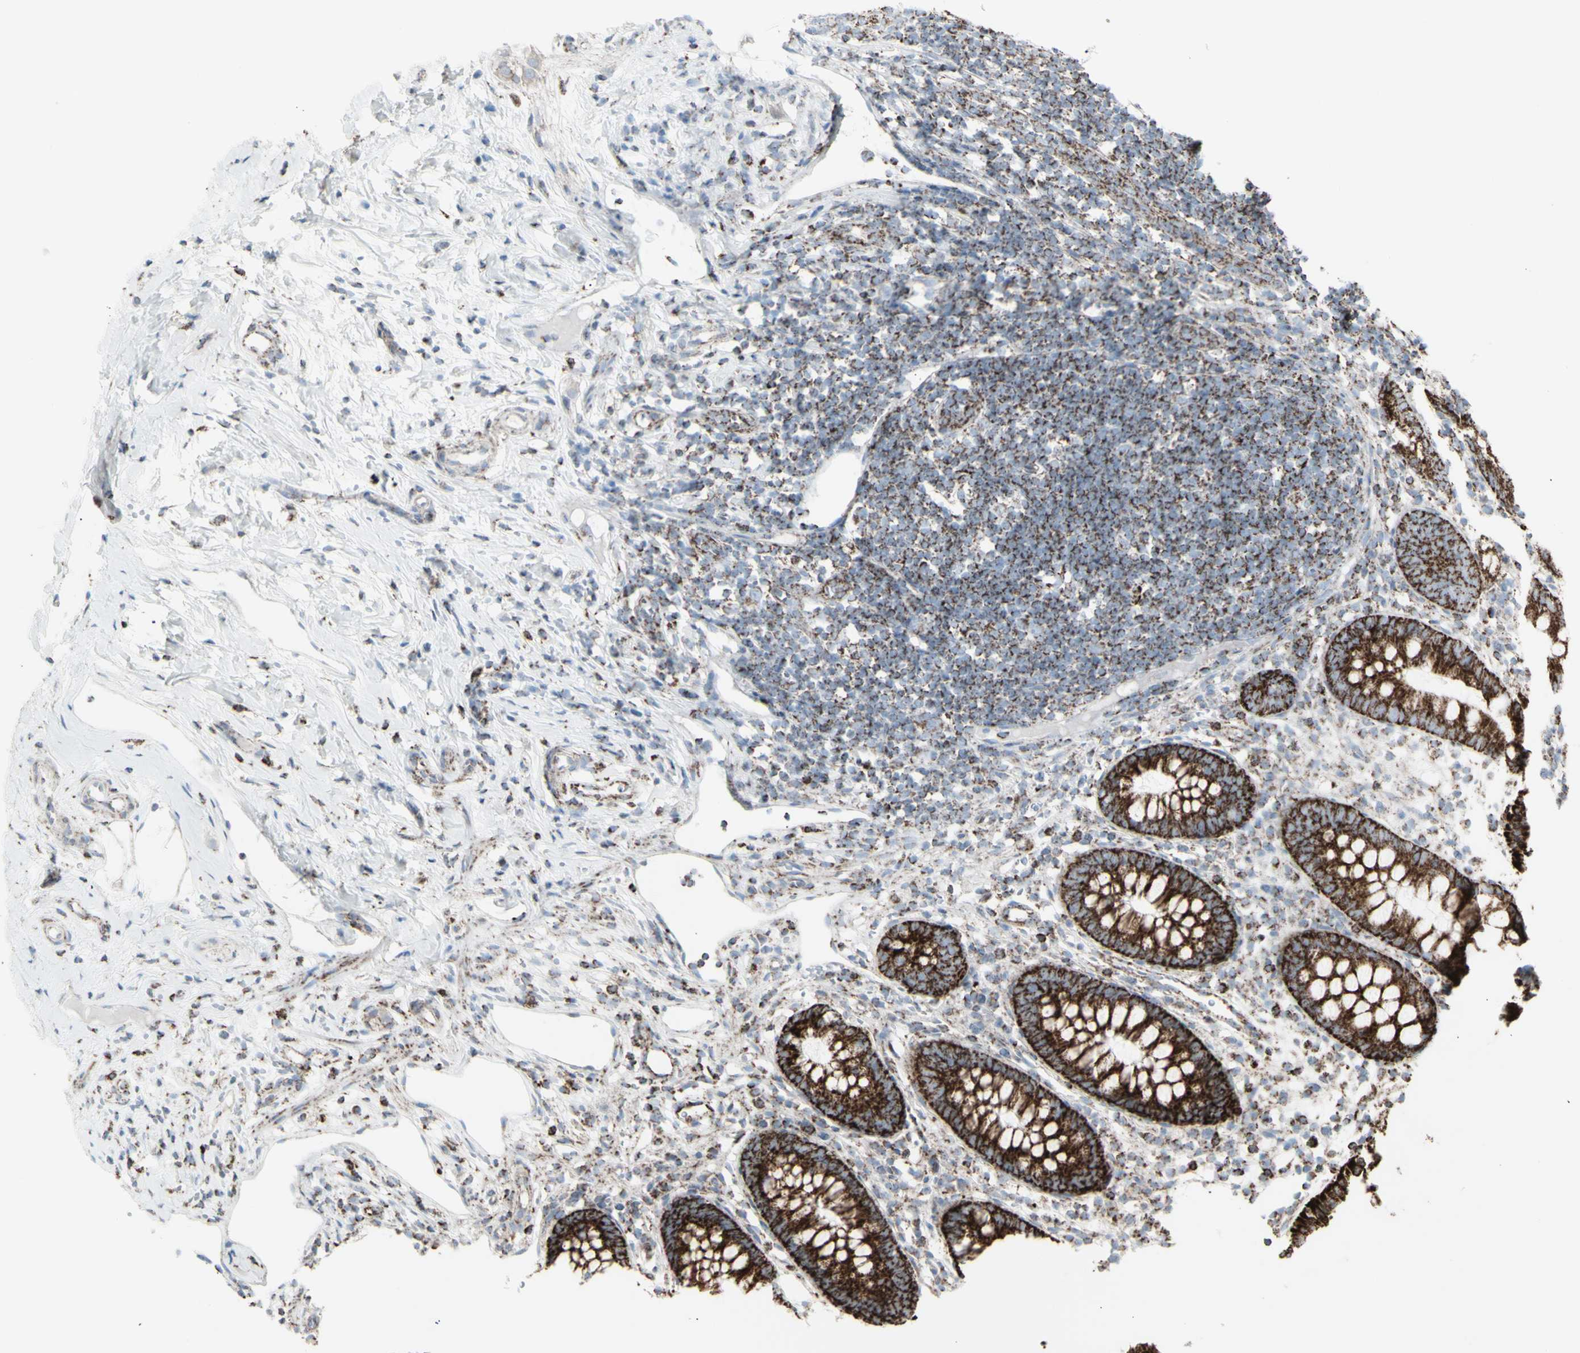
{"staining": {"intensity": "strong", "quantity": ">75%", "location": "cytoplasmic/membranous"}, "tissue": "appendix", "cell_type": "Glandular cells", "image_type": "normal", "snomed": [{"axis": "morphology", "description": "Normal tissue, NOS"}, {"axis": "topography", "description": "Appendix"}], "caption": "This is a histology image of immunohistochemistry staining of unremarkable appendix, which shows strong expression in the cytoplasmic/membranous of glandular cells.", "gene": "PLGRKT", "patient": {"sex": "female", "age": 20}}